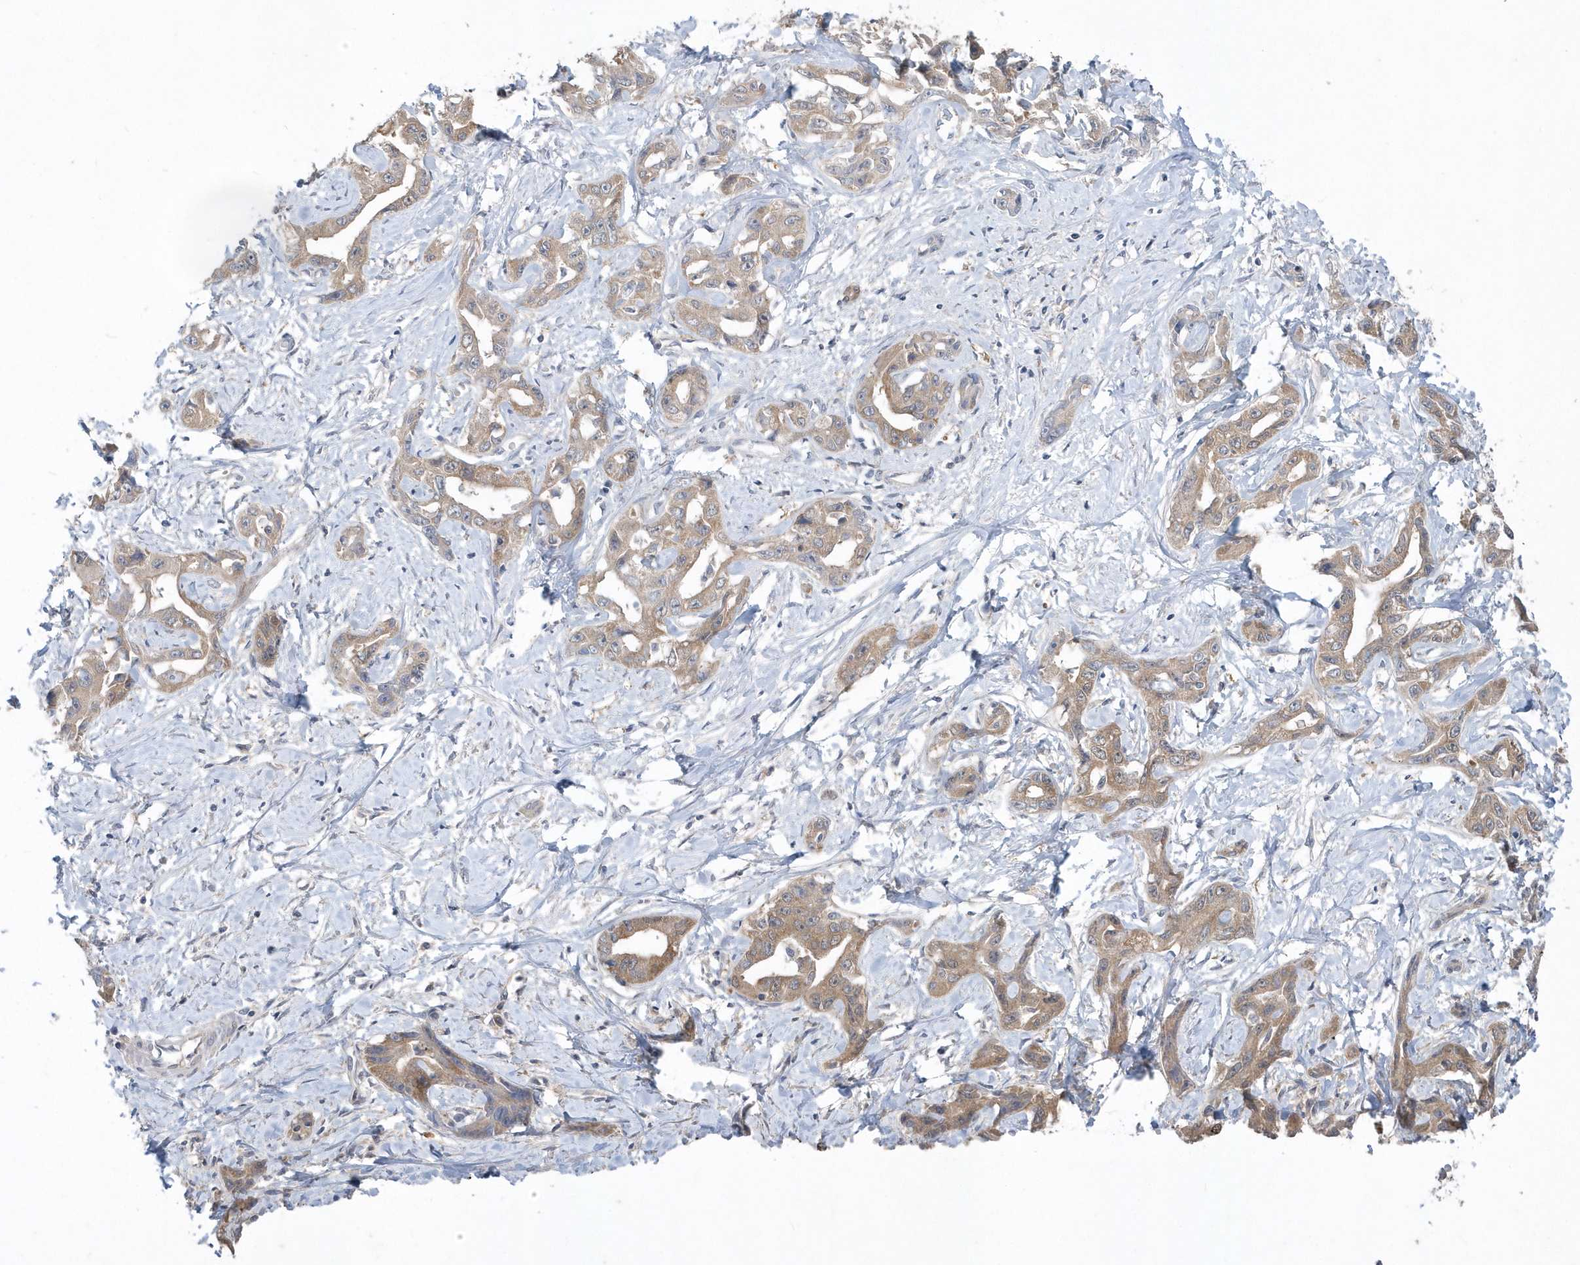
{"staining": {"intensity": "moderate", "quantity": ">75%", "location": "cytoplasmic/membranous"}, "tissue": "liver cancer", "cell_type": "Tumor cells", "image_type": "cancer", "snomed": [{"axis": "morphology", "description": "Cholangiocarcinoma"}, {"axis": "topography", "description": "Liver"}], "caption": "Liver cancer (cholangiocarcinoma) stained with a brown dye displays moderate cytoplasmic/membranous positive staining in about >75% of tumor cells.", "gene": "AKR7A2", "patient": {"sex": "male", "age": 59}}